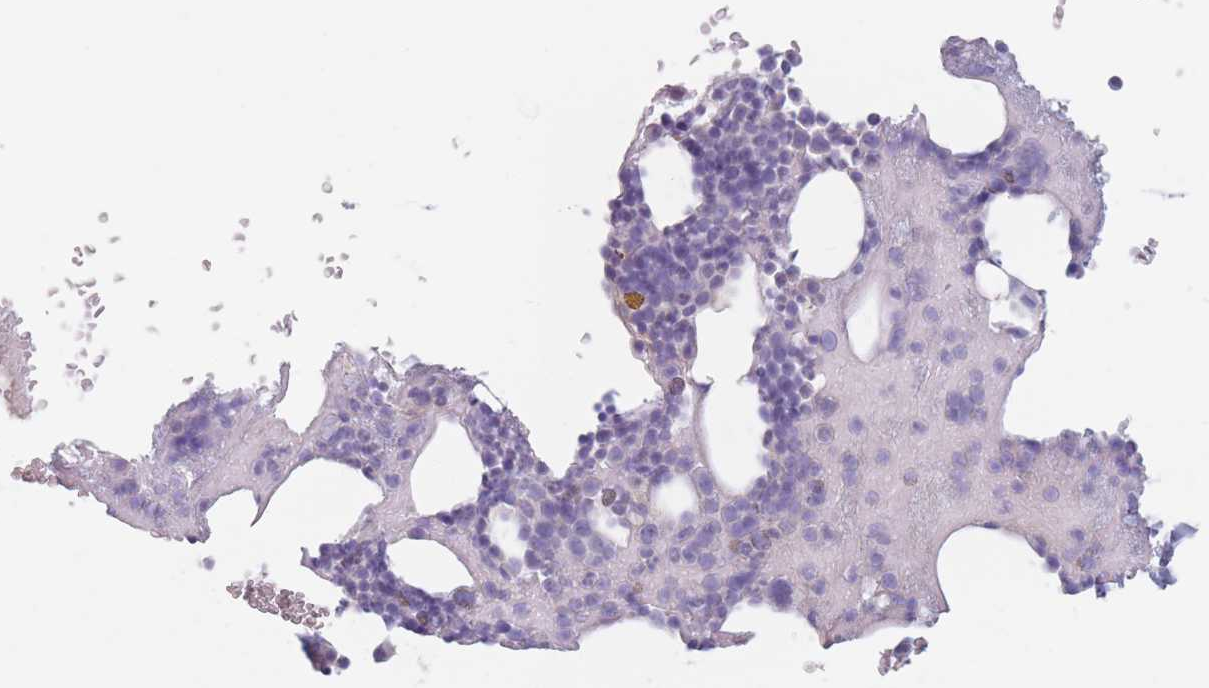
{"staining": {"intensity": "negative", "quantity": "none", "location": "none"}, "tissue": "bone marrow", "cell_type": "Hematopoietic cells", "image_type": "normal", "snomed": [{"axis": "morphology", "description": "Normal tissue, NOS"}, {"axis": "topography", "description": "Bone marrow"}], "caption": "A histopathology image of bone marrow stained for a protein demonstrates no brown staining in hematopoietic cells.", "gene": "PIGM", "patient": {"sex": "male", "age": 26}}